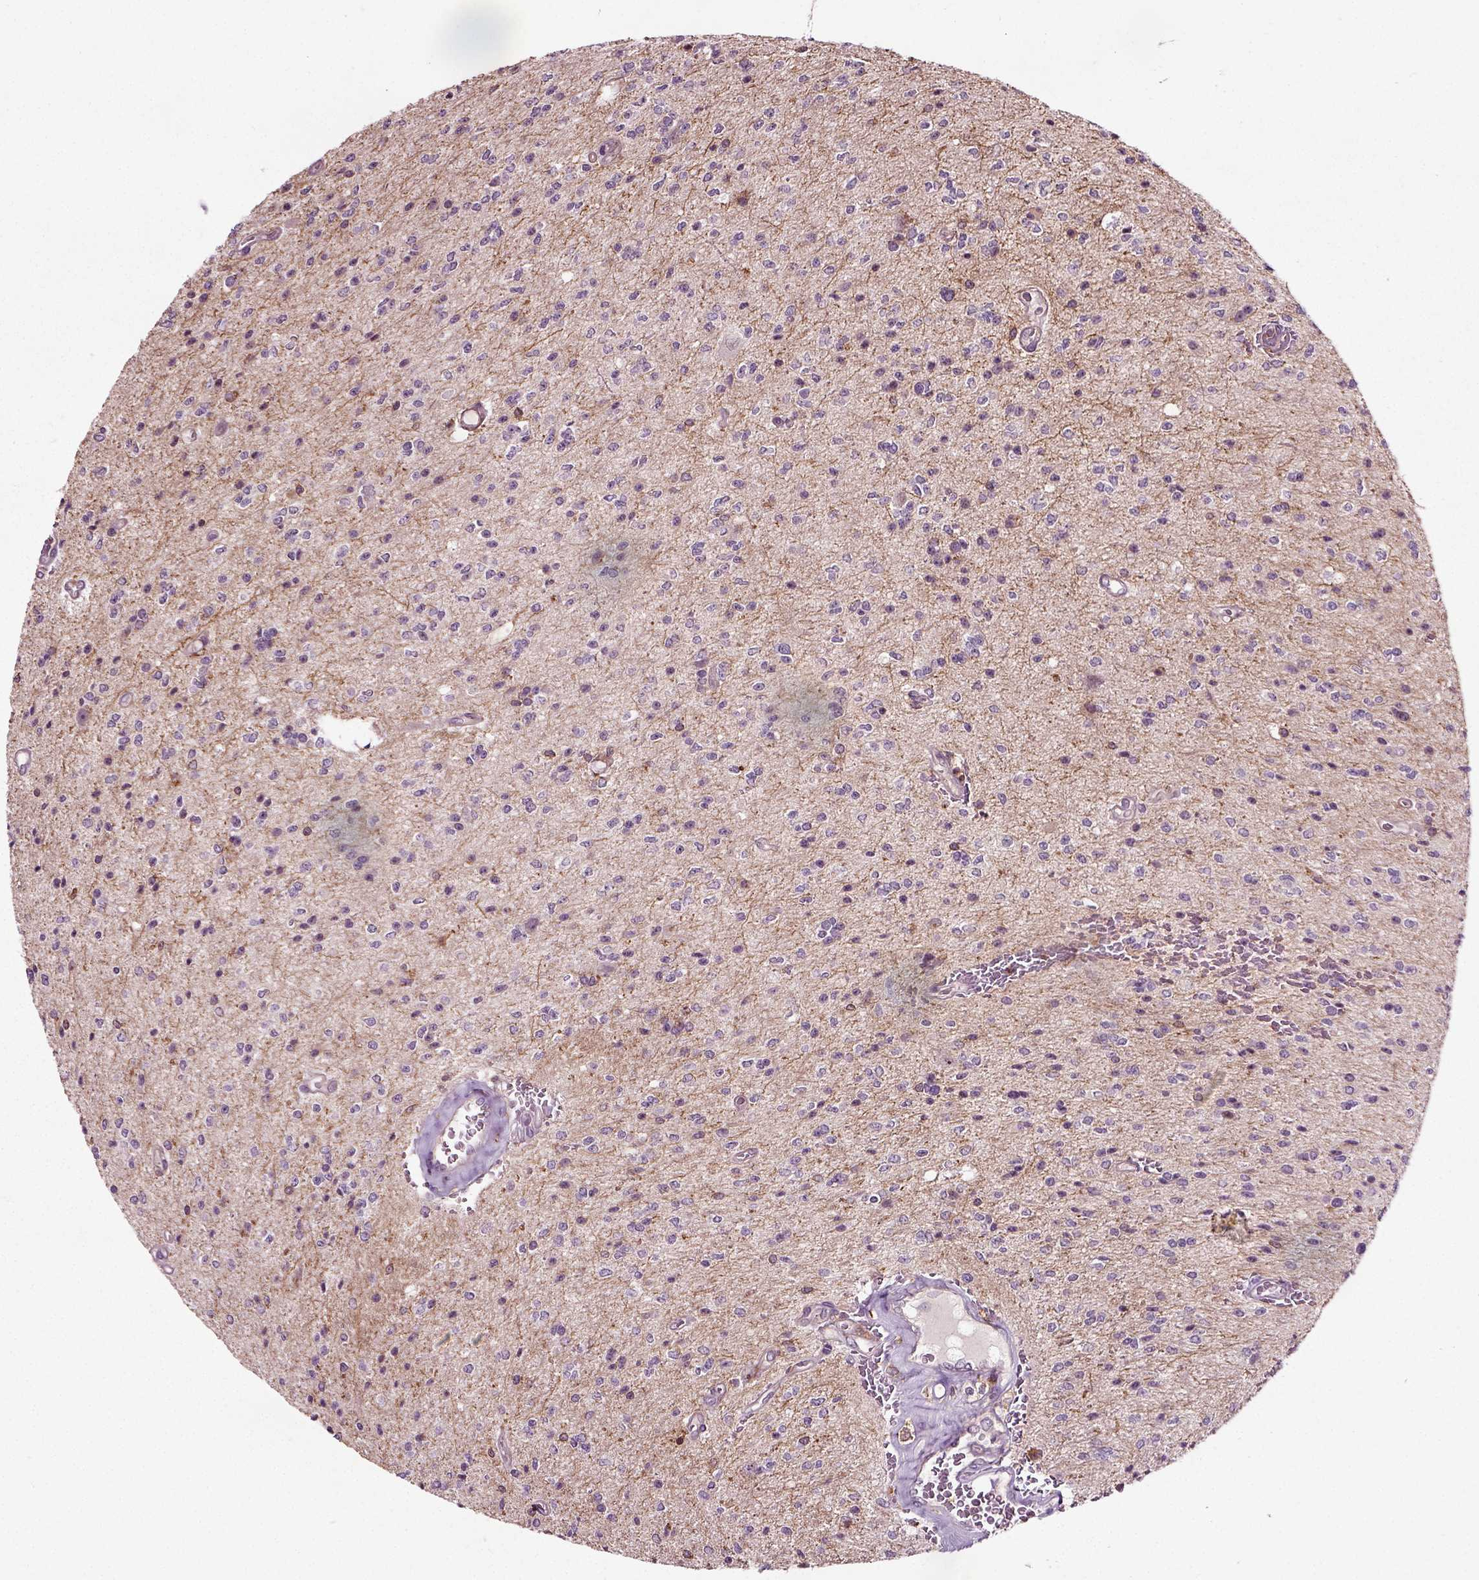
{"staining": {"intensity": "negative", "quantity": "none", "location": "none"}, "tissue": "glioma", "cell_type": "Tumor cells", "image_type": "cancer", "snomed": [{"axis": "morphology", "description": "Glioma, malignant, Low grade"}, {"axis": "topography", "description": "Brain"}], "caption": "IHC of glioma displays no positivity in tumor cells.", "gene": "RHOF", "patient": {"sex": "male", "age": 67}}